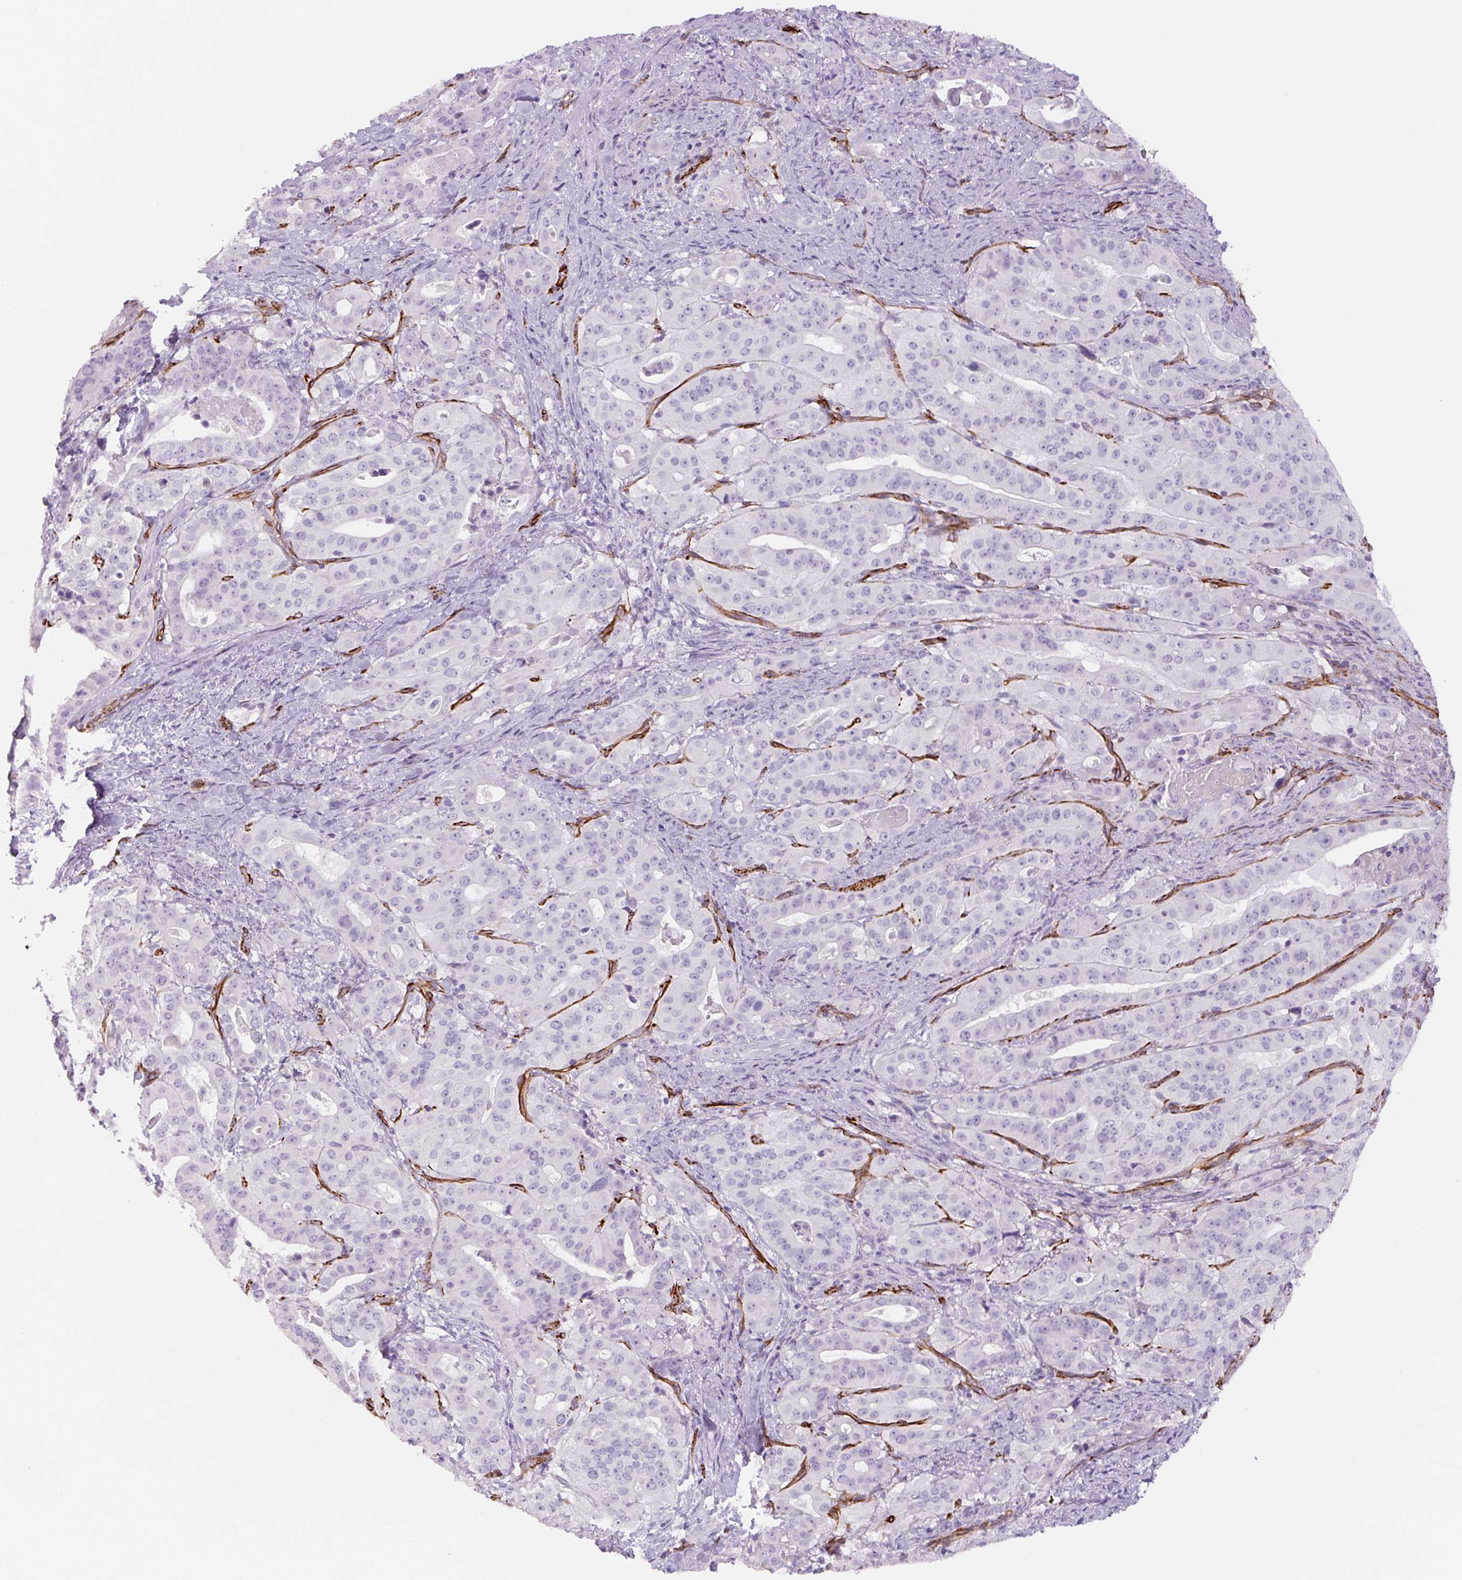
{"staining": {"intensity": "negative", "quantity": "none", "location": "none"}, "tissue": "stomach cancer", "cell_type": "Tumor cells", "image_type": "cancer", "snomed": [{"axis": "morphology", "description": "Adenocarcinoma, NOS"}, {"axis": "topography", "description": "Stomach"}], "caption": "This is an IHC image of stomach cancer. There is no staining in tumor cells.", "gene": "NES", "patient": {"sex": "male", "age": 48}}